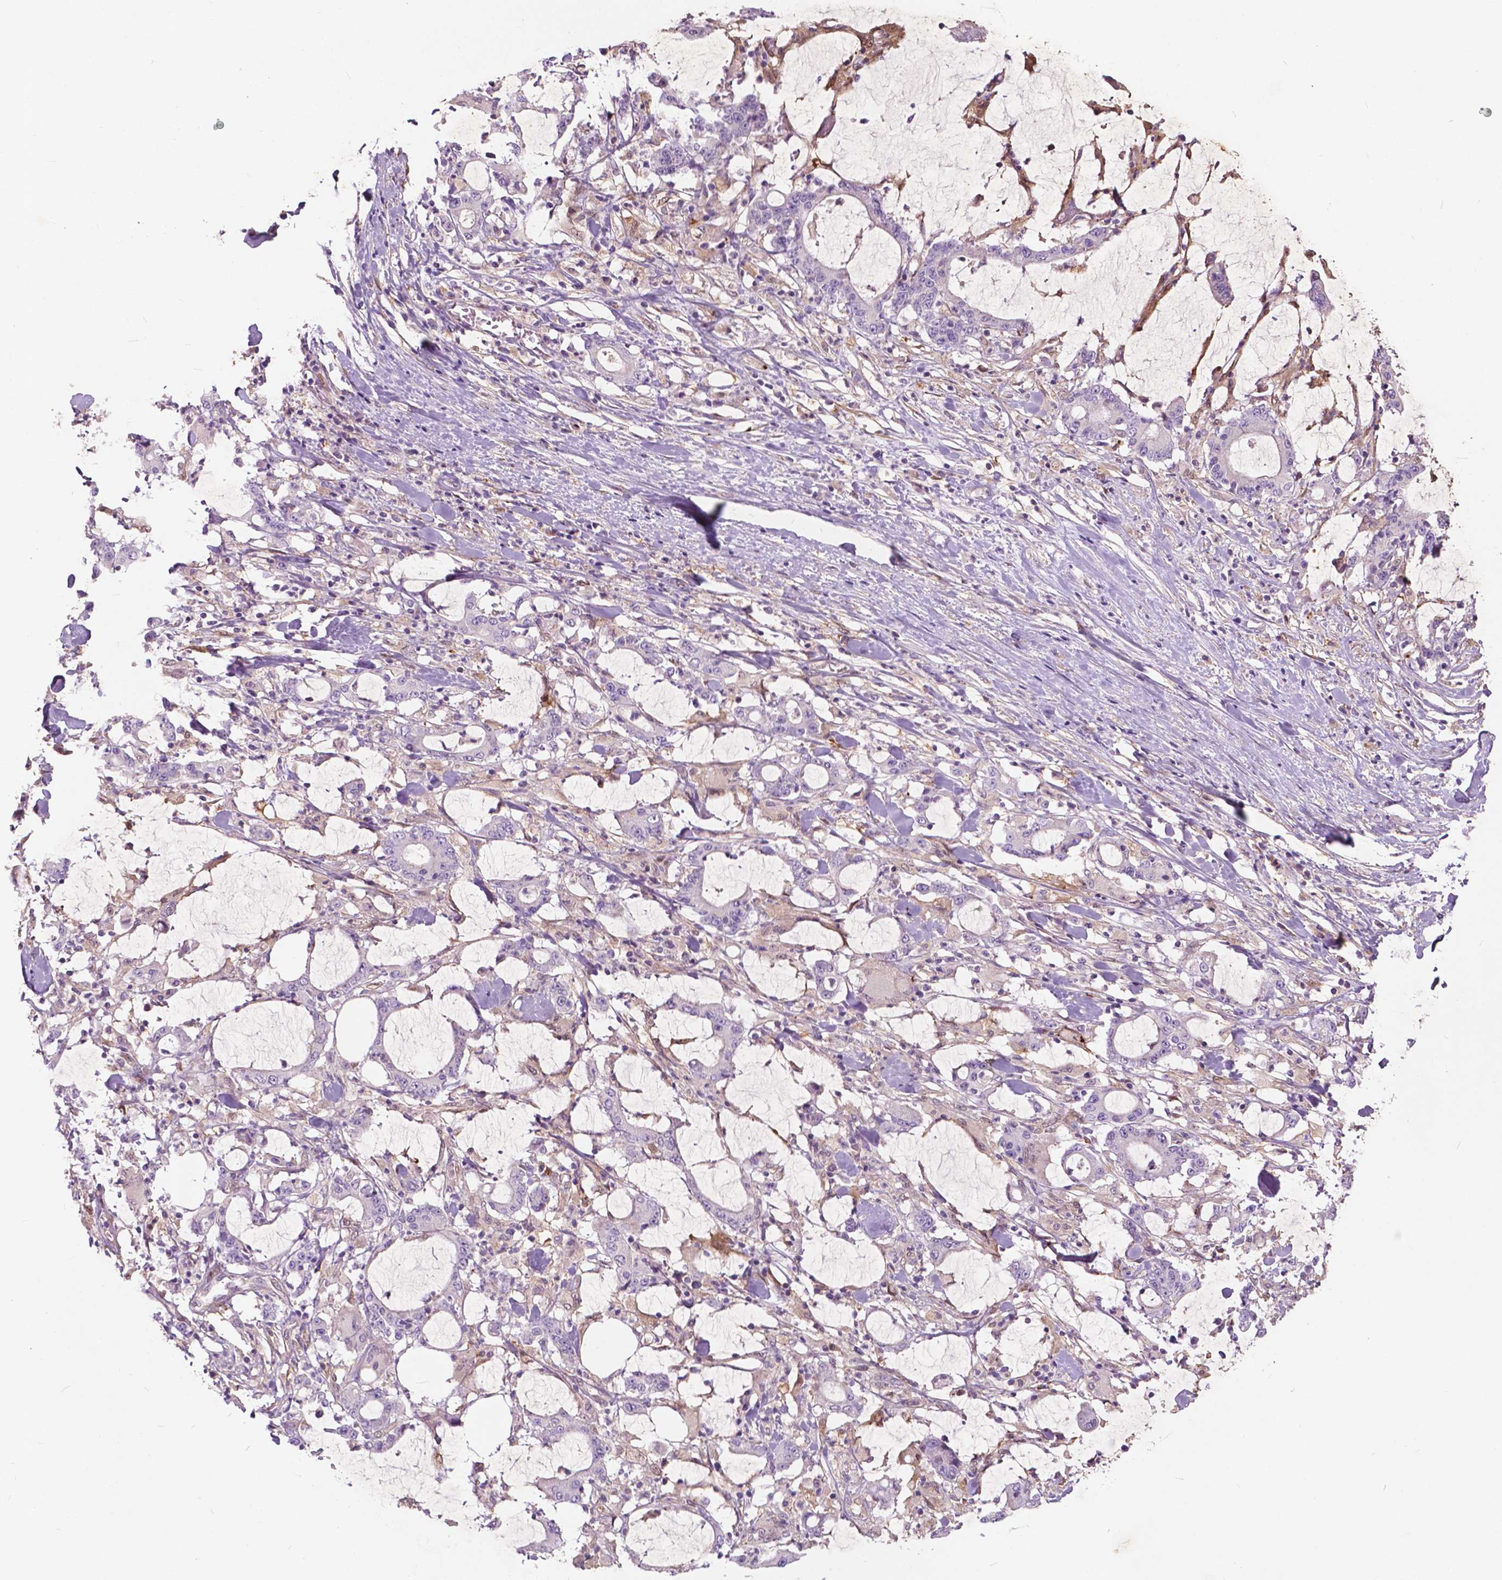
{"staining": {"intensity": "negative", "quantity": "none", "location": "none"}, "tissue": "stomach cancer", "cell_type": "Tumor cells", "image_type": "cancer", "snomed": [{"axis": "morphology", "description": "Adenocarcinoma, NOS"}, {"axis": "topography", "description": "Stomach, upper"}], "caption": "Tumor cells are negative for brown protein staining in adenocarcinoma (stomach).", "gene": "GPR37", "patient": {"sex": "male", "age": 68}}